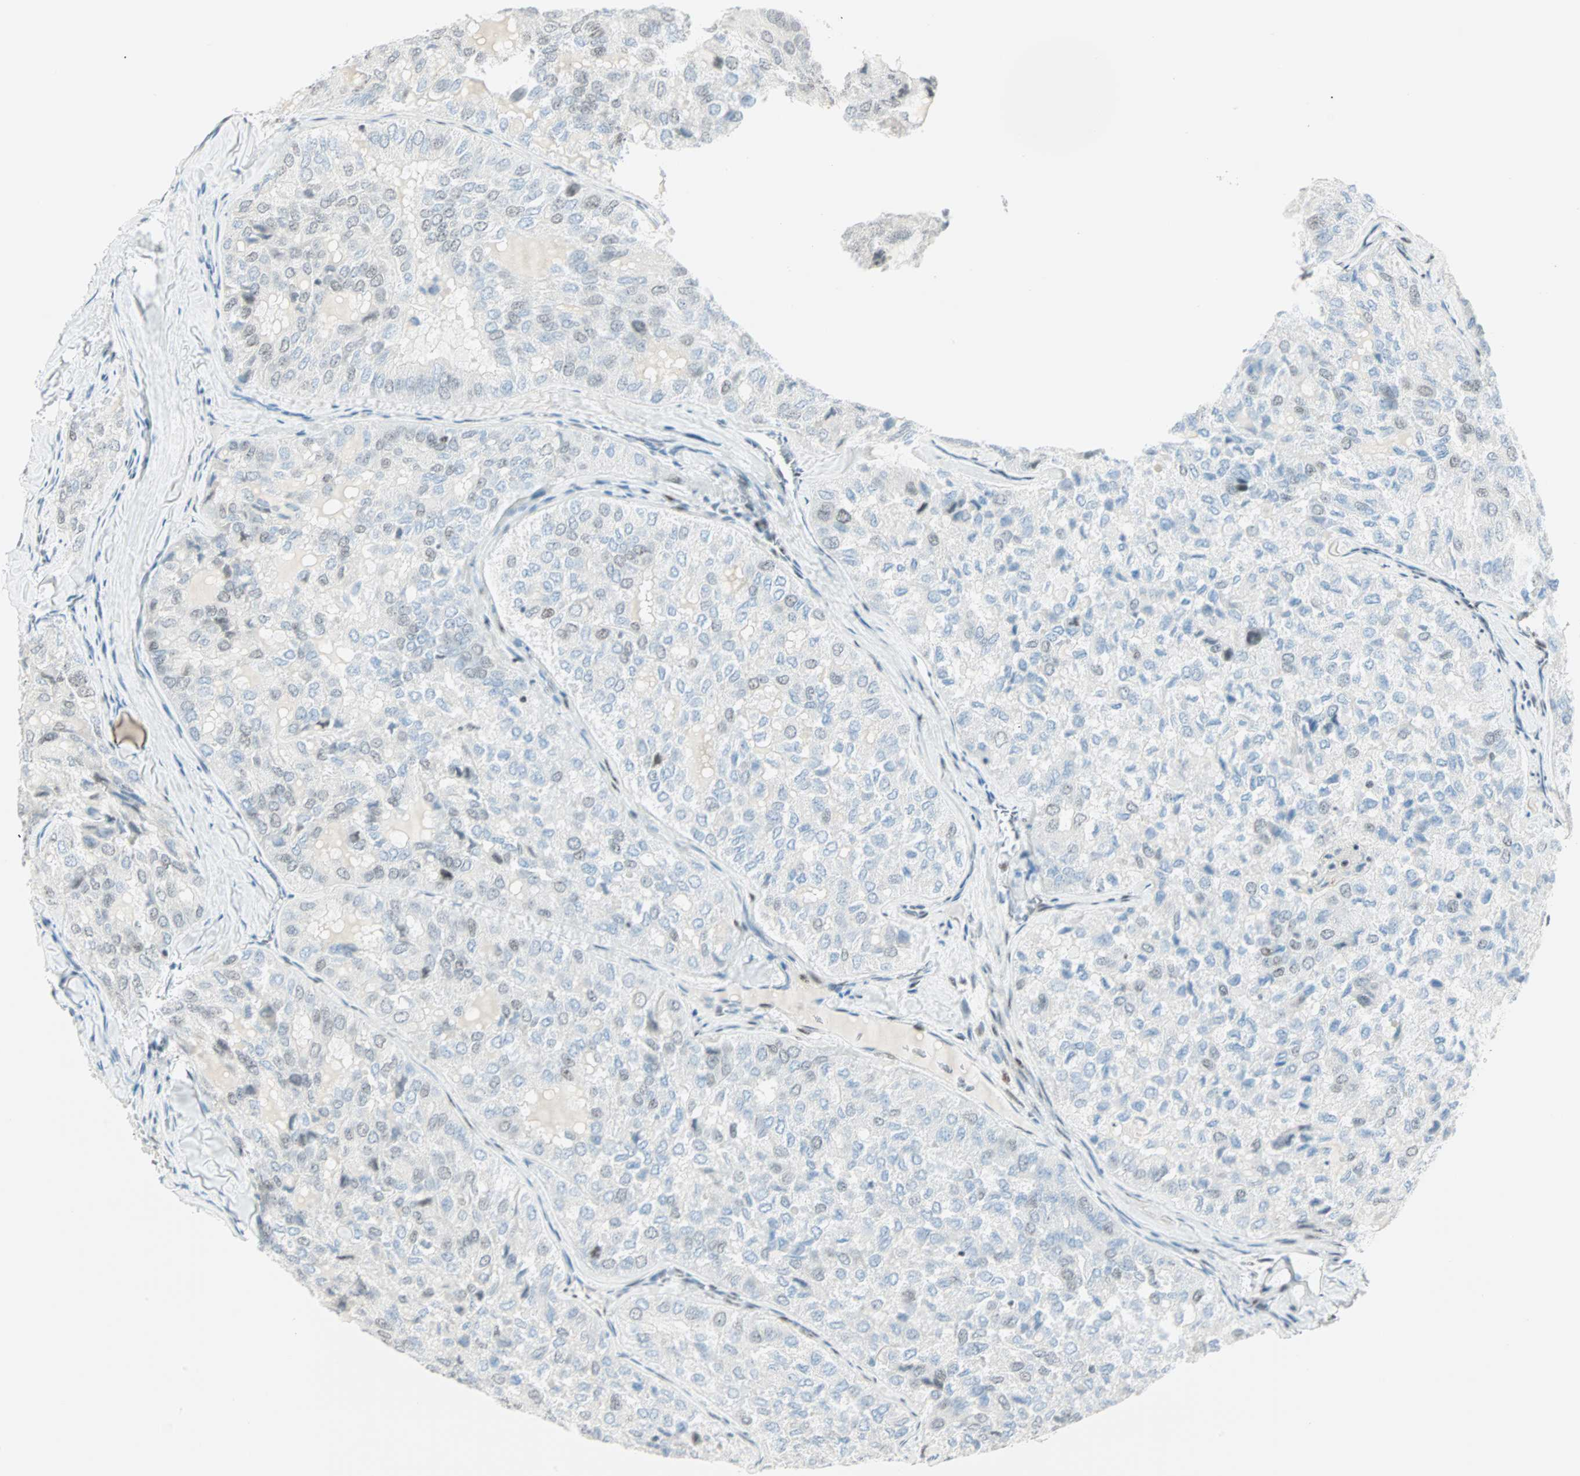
{"staining": {"intensity": "weak", "quantity": "<25%", "location": "nuclear"}, "tissue": "thyroid cancer", "cell_type": "Tumor cells", "image_type": "cancer", "snomed": [{"axis": "morphology", "description": "Follicular adenoma carcinoma, NOS"}, {"axis": "topography", "description": "Thyroid gland"}], "caption": "The image exhibits no significant expression in tumor cells of thyroid cancer.", "gene": "PKNOX1", "patient": {"sex": "male", "age": 75}}